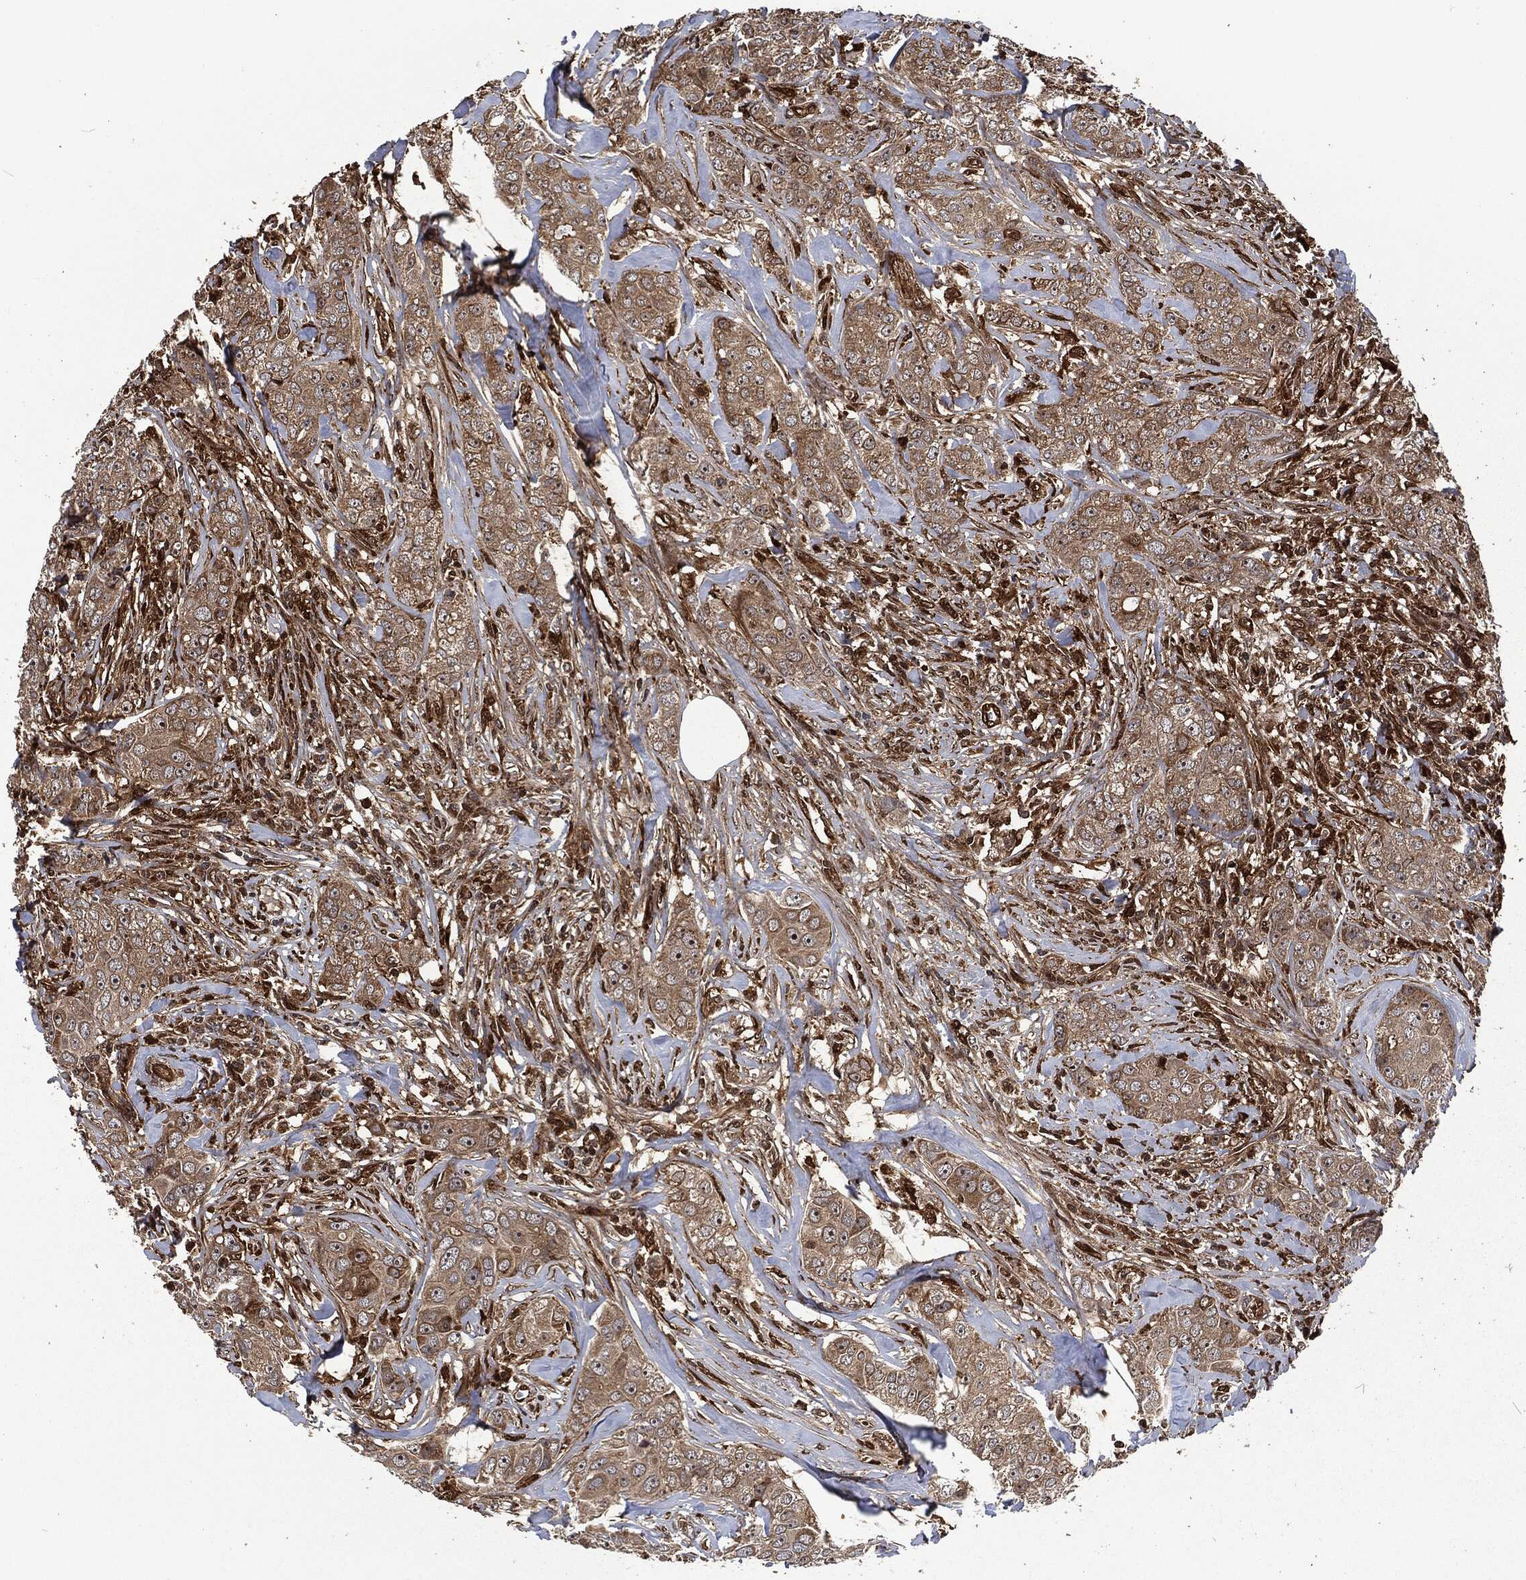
{"staining": {"intensity": "weak", "quantity": ">75%", "location": "cytoplasmic/membranous"}, "tissue": "breast cancer", "cell_type": "Tumor cells", "image_type": "cancer", "snomed": [{"axis": "morphology", "description": "Duct carcinoma"}, {"axis": "topography", "description": "Breast"}], "caption": "A low amount of weak cytoplasmic/membranous expression is seen in approximately >75% of tumor cells in breast invasive ductal carcinoma tissue. Ihc stains the protein of interest in brown and the nuclei are stained blue.", "gene": "CMPK2", "patient": {"sex": "female", "age": 43}}